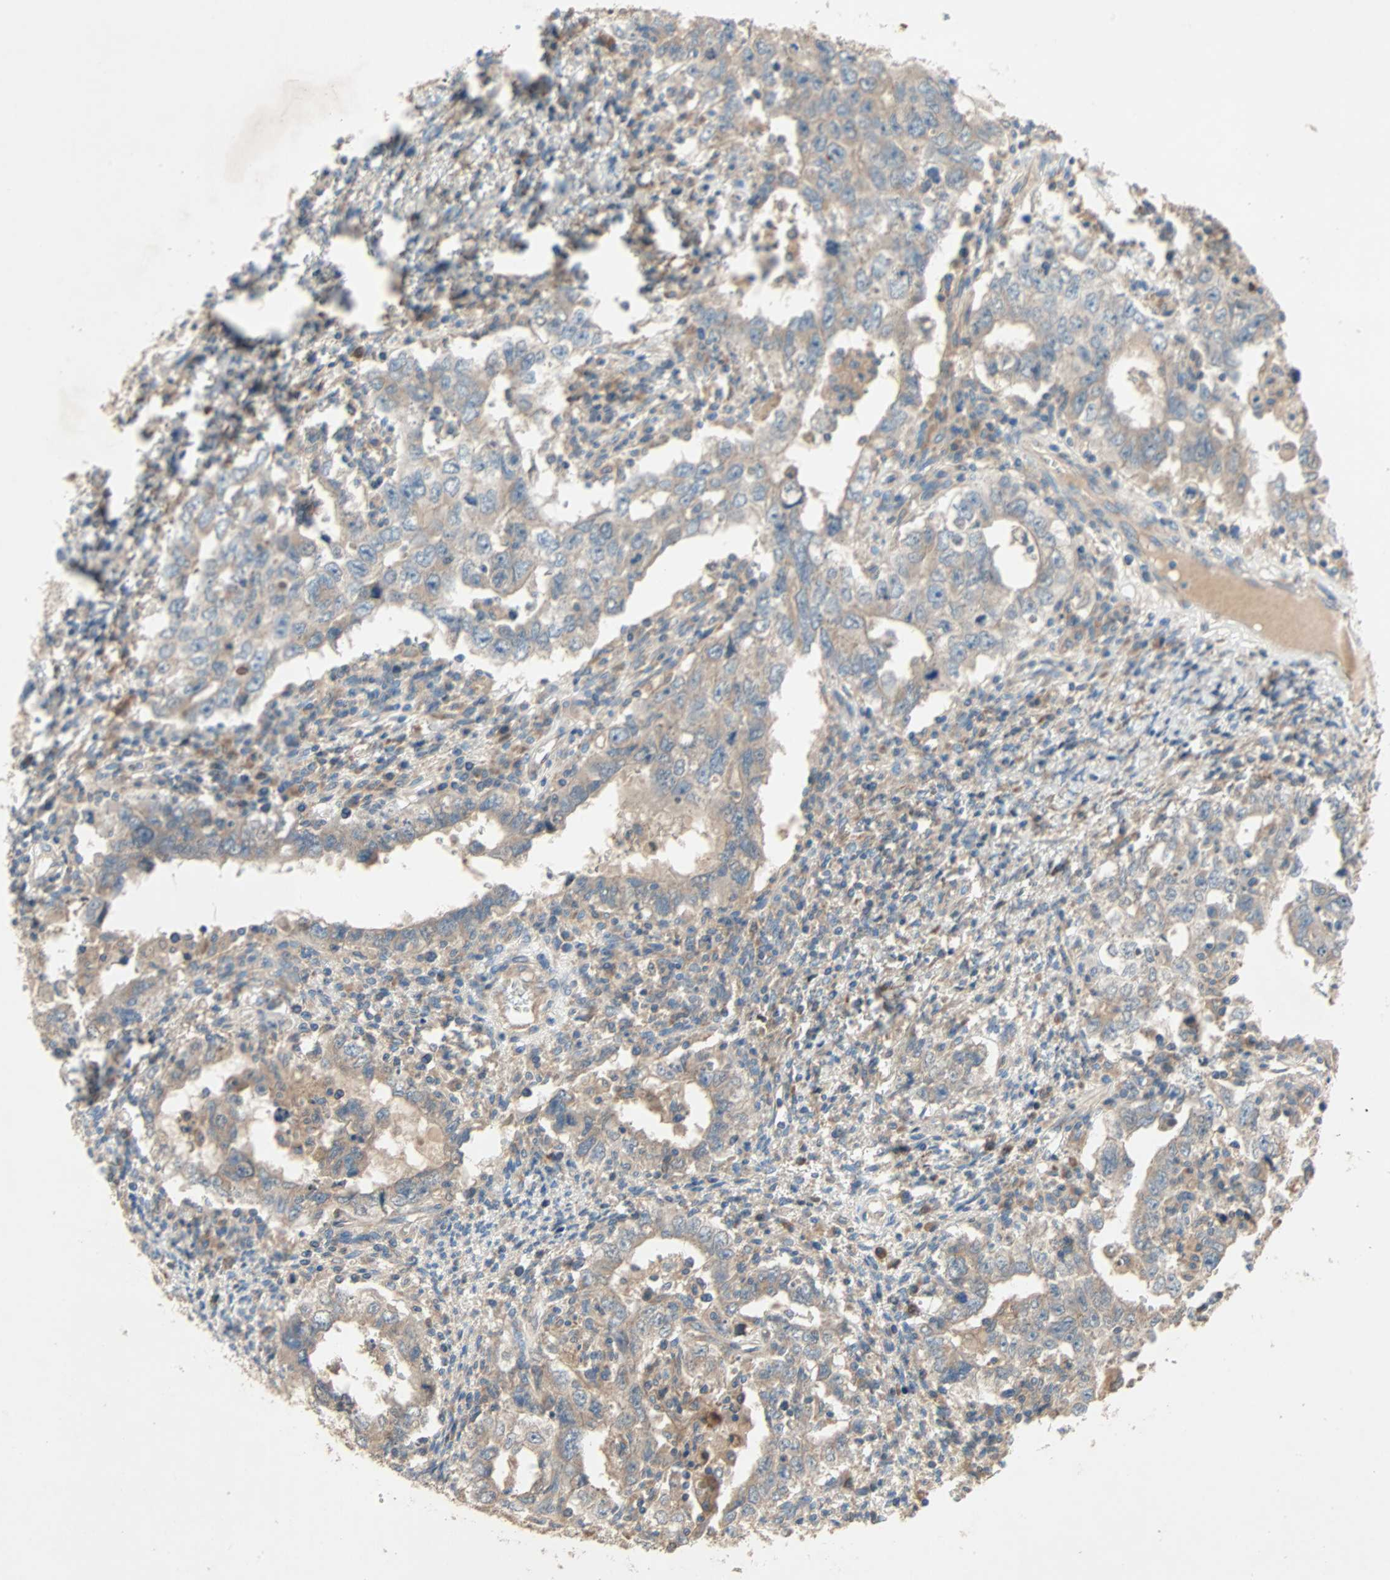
{"staining": {"intensity": "weak", "quantity": ">75%", "location": "cytoplasmic/membranous"}, "tissue": "testis cancer", "cell_type": "Tumor cells", "image_type": "cancer", "snomed": [{"axis": "morphology", "description": "Carcinoma, Embryonal, NOS"}, {"axis": "topography", "description": "Testis"}], "caption": "Weak cytoplasmic/membranous protein positivity is identified in about >75% of tumor cells in testis embryonal carcinoma.", "gene": "XYLT1", "patient": {"sex": "male", "age": 26}}